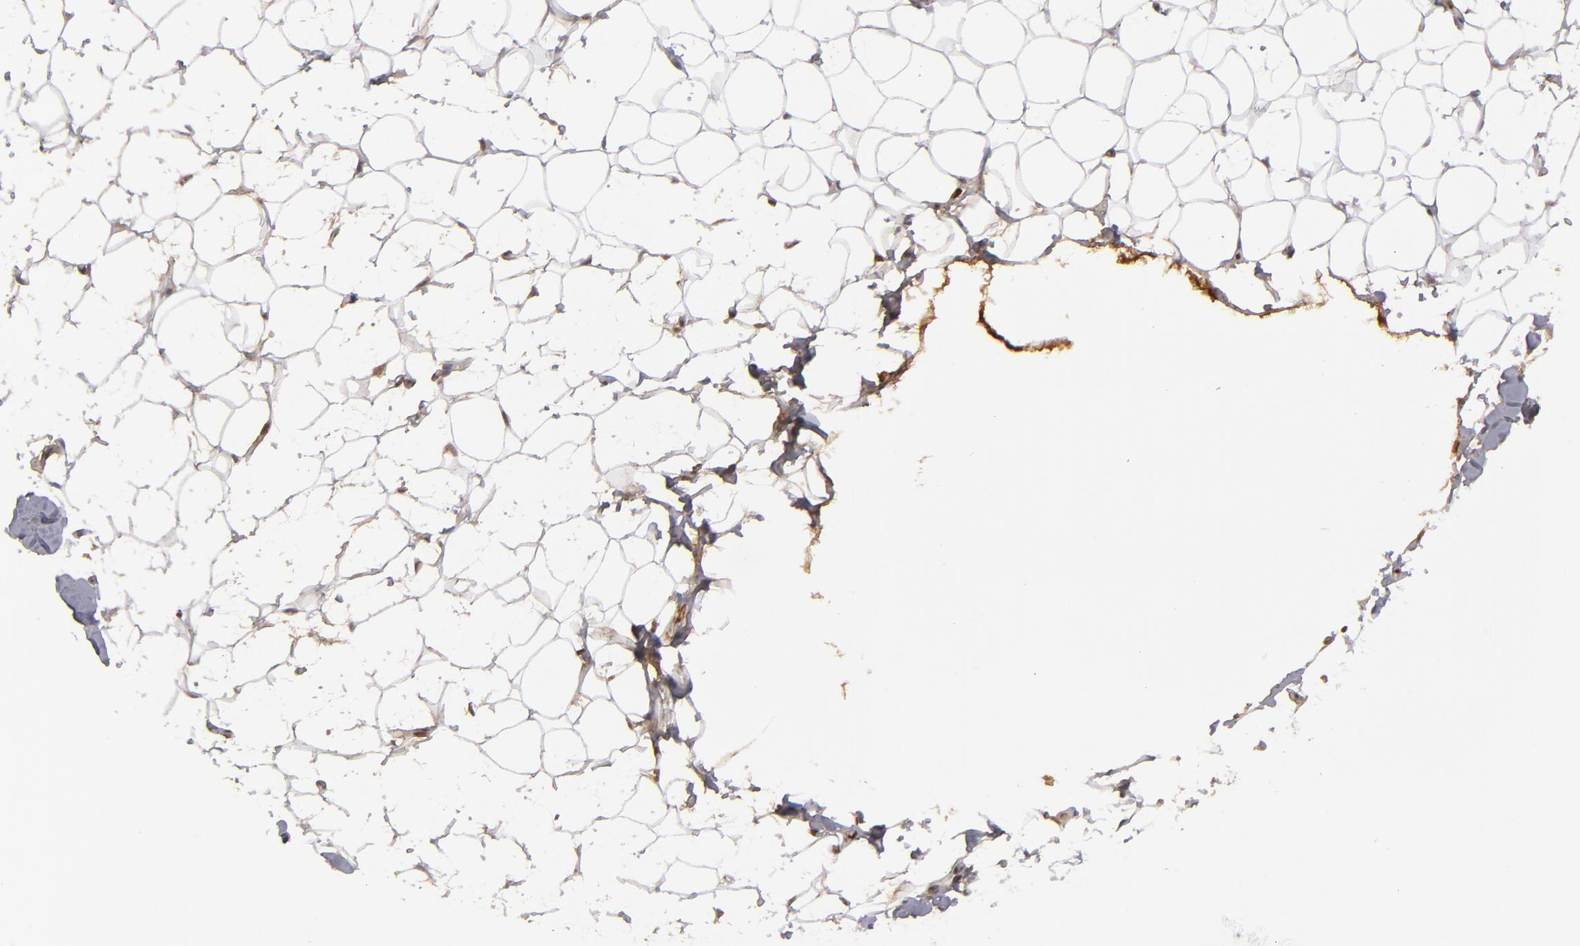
{"staining": {"intensity": "moderate", "quantity": "25%-75%", "location": "cytoplasmic/membranous"}, "tissue": "adipose tissue", "cell_type": "Adipocytes", "image_type": "normal", "snomed": [{"axis": "morphology", "description": "Normal tissue, NOS"}, {"axis": "topography", "description": "Soft tissue"}], "caption": "An immunohistochemistry image of normal tissue is shown. Protein staining in brown shows moderate cytoplasmic/membranous positivity in adipose tissue within adipocytes. The protein of interest is stained brown, and the nuclei are stained in blue (DAB IHC with brightfield microscopy, high magnification).", "gene": "LRG1", "patient": {"sex": "male", "age": 26}}